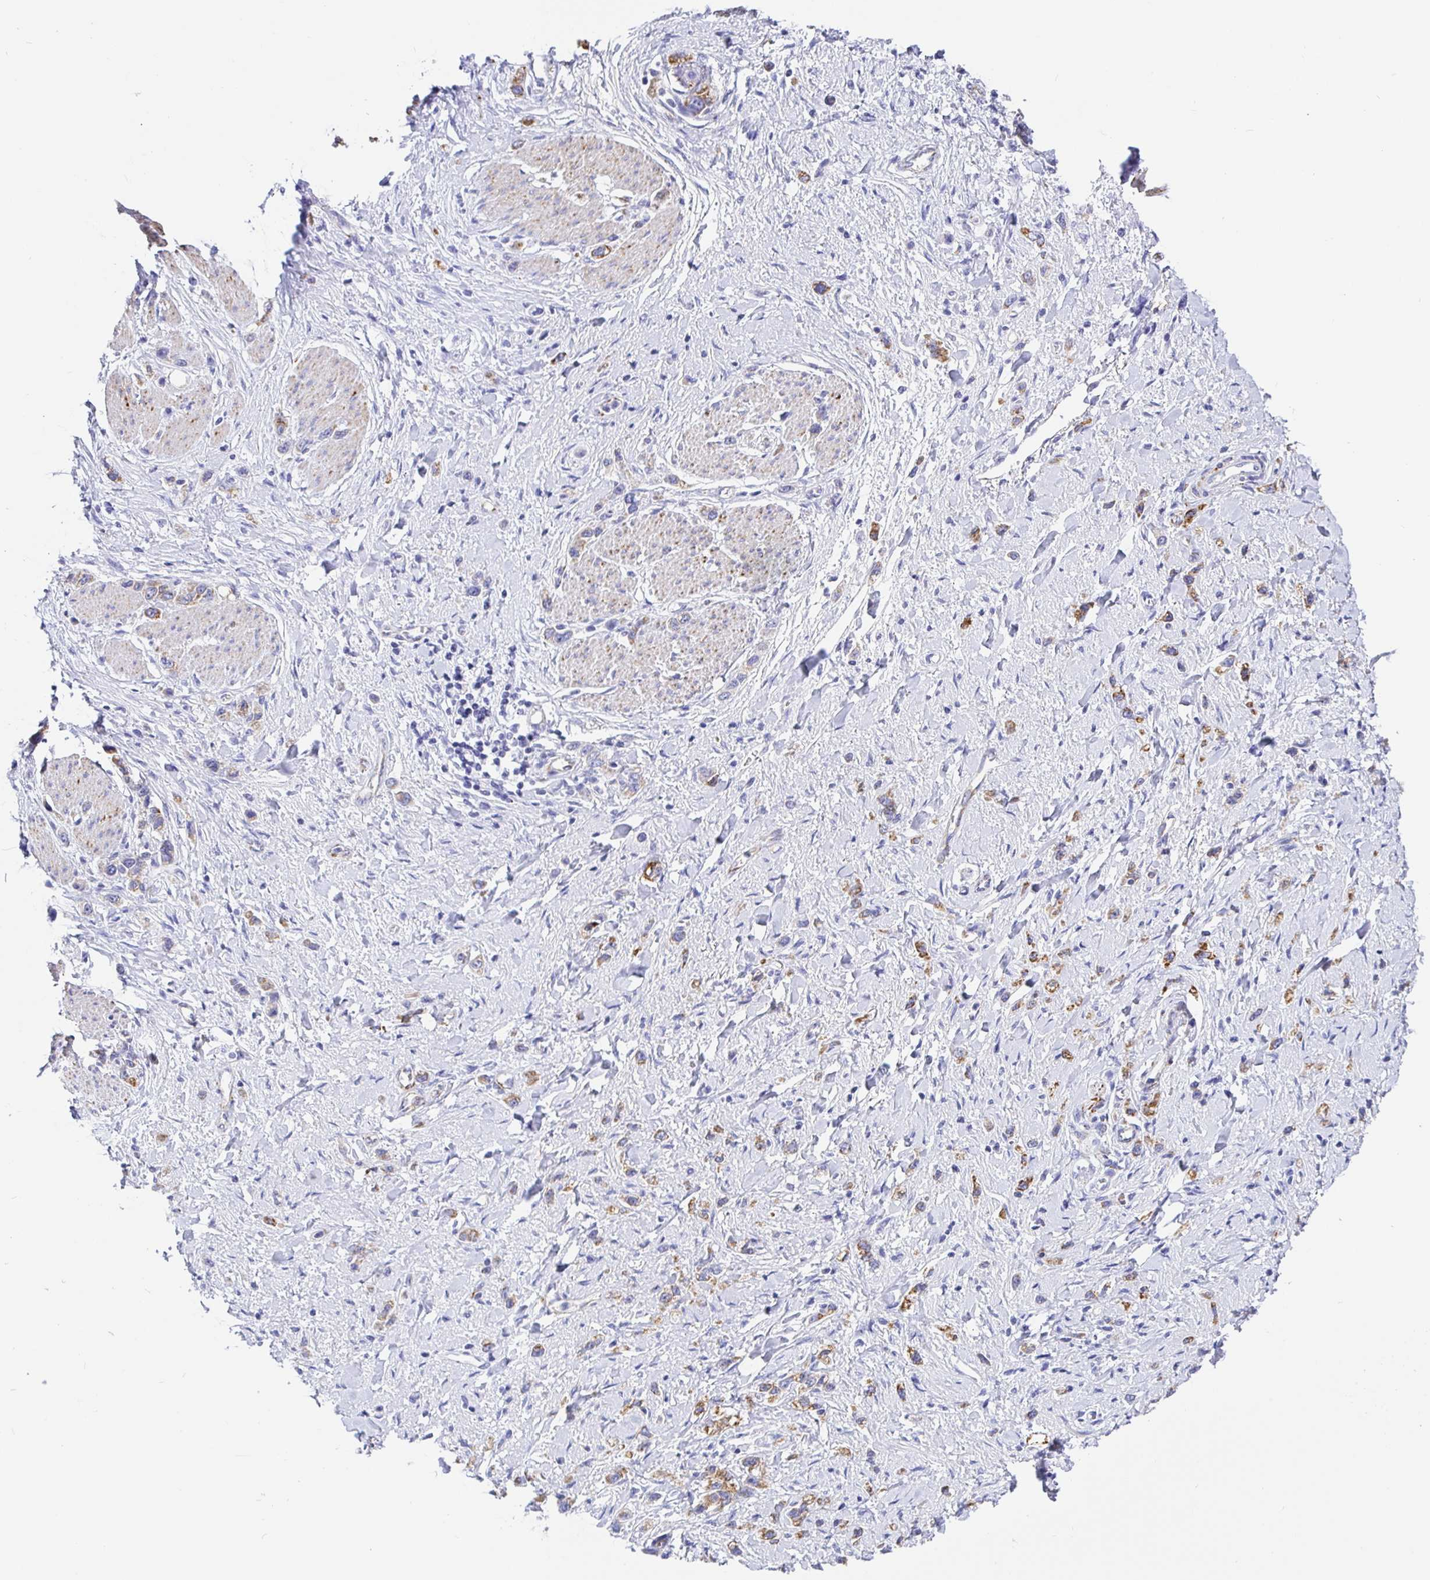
{"staining": {"intensity": "moderate", "quantity": "25%-75%", "location": "cytoplasmic/membranous"}, "tissue": "stomach cancer", "cell_type": "Tumor cells", "image_type": "cancer", "snomed": [{"axis": "morphology", "description": "Adenocarcinoma, NOS"}, {"axis": "topography", "description": "Stomach"}], "caption": "IHC of adenocarcinoma (stomach) exhibits medium levels of moderate cytoplasmic/membranous staining in about 25%-75% of tumor cells. (DAB (3,3'-diaminobenzidine) IHC with brightfield microscopy, high magnification).", "gene": "MAOA", "patient": {"sex": "female", "age": 65}}